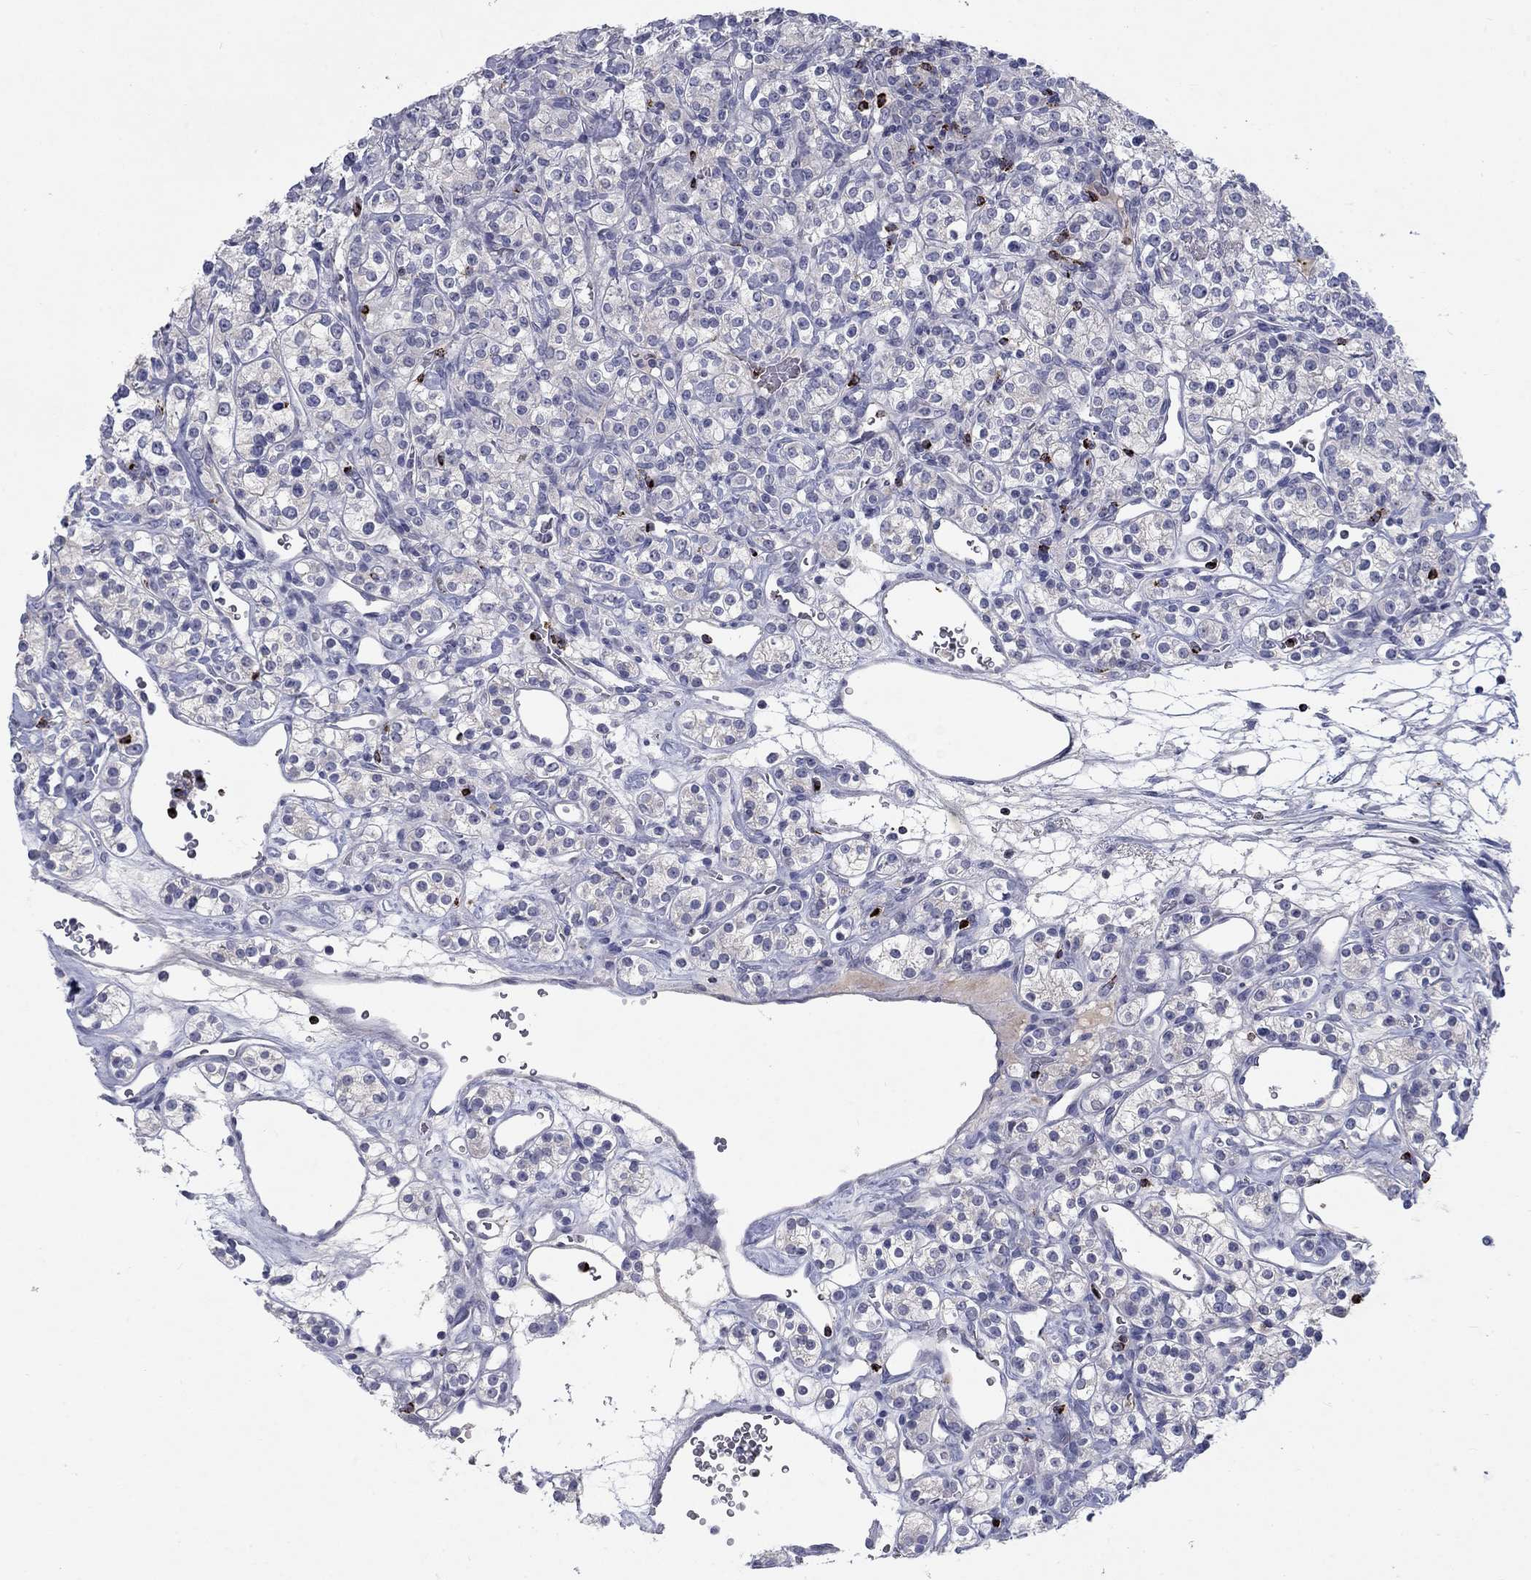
{"staining": {"intensity": "negative", "quantity": "none", "location": "none"}, "tissue": "renal cancer", "cell_type": "Tumor cells", "image_type": "cancer", "snomed": [{"axis": "morphology", "description": "Adenocarcinoma, NOS"}, {"axis": "topography", "description": "Kidney"}], "caption": "Photomicrograph shows no significant protein expression in tumor cells of renal cancer (adenocarcinoma).", "gene": "GZMA", "patient": {"sex": "male", "age": 77}}